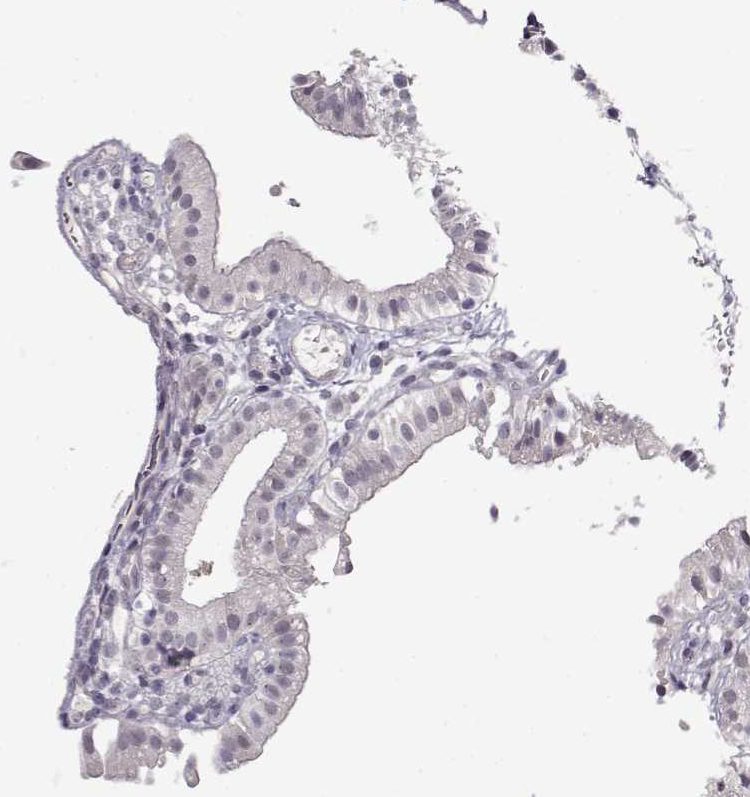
{"staining": {"intensity": "negative", "quantity": "none", "location": "none"}, "tissue": "gallbladder", "cell_type": "Glandular cells", "image_type": "normal", "snomed": [{"axis": "morphology", "description": "Normal tissue, NOS"}, {"axis": "topography", "description": "Gallbladder"}], "caption": "A high-resolution micrograph shows immunohistochemistry staining of unremarkable gallbladder, which shows no significant positivity in glandular cells.", "gene": "C16orf86", "patient": {"sex": "female", "age": 47}}